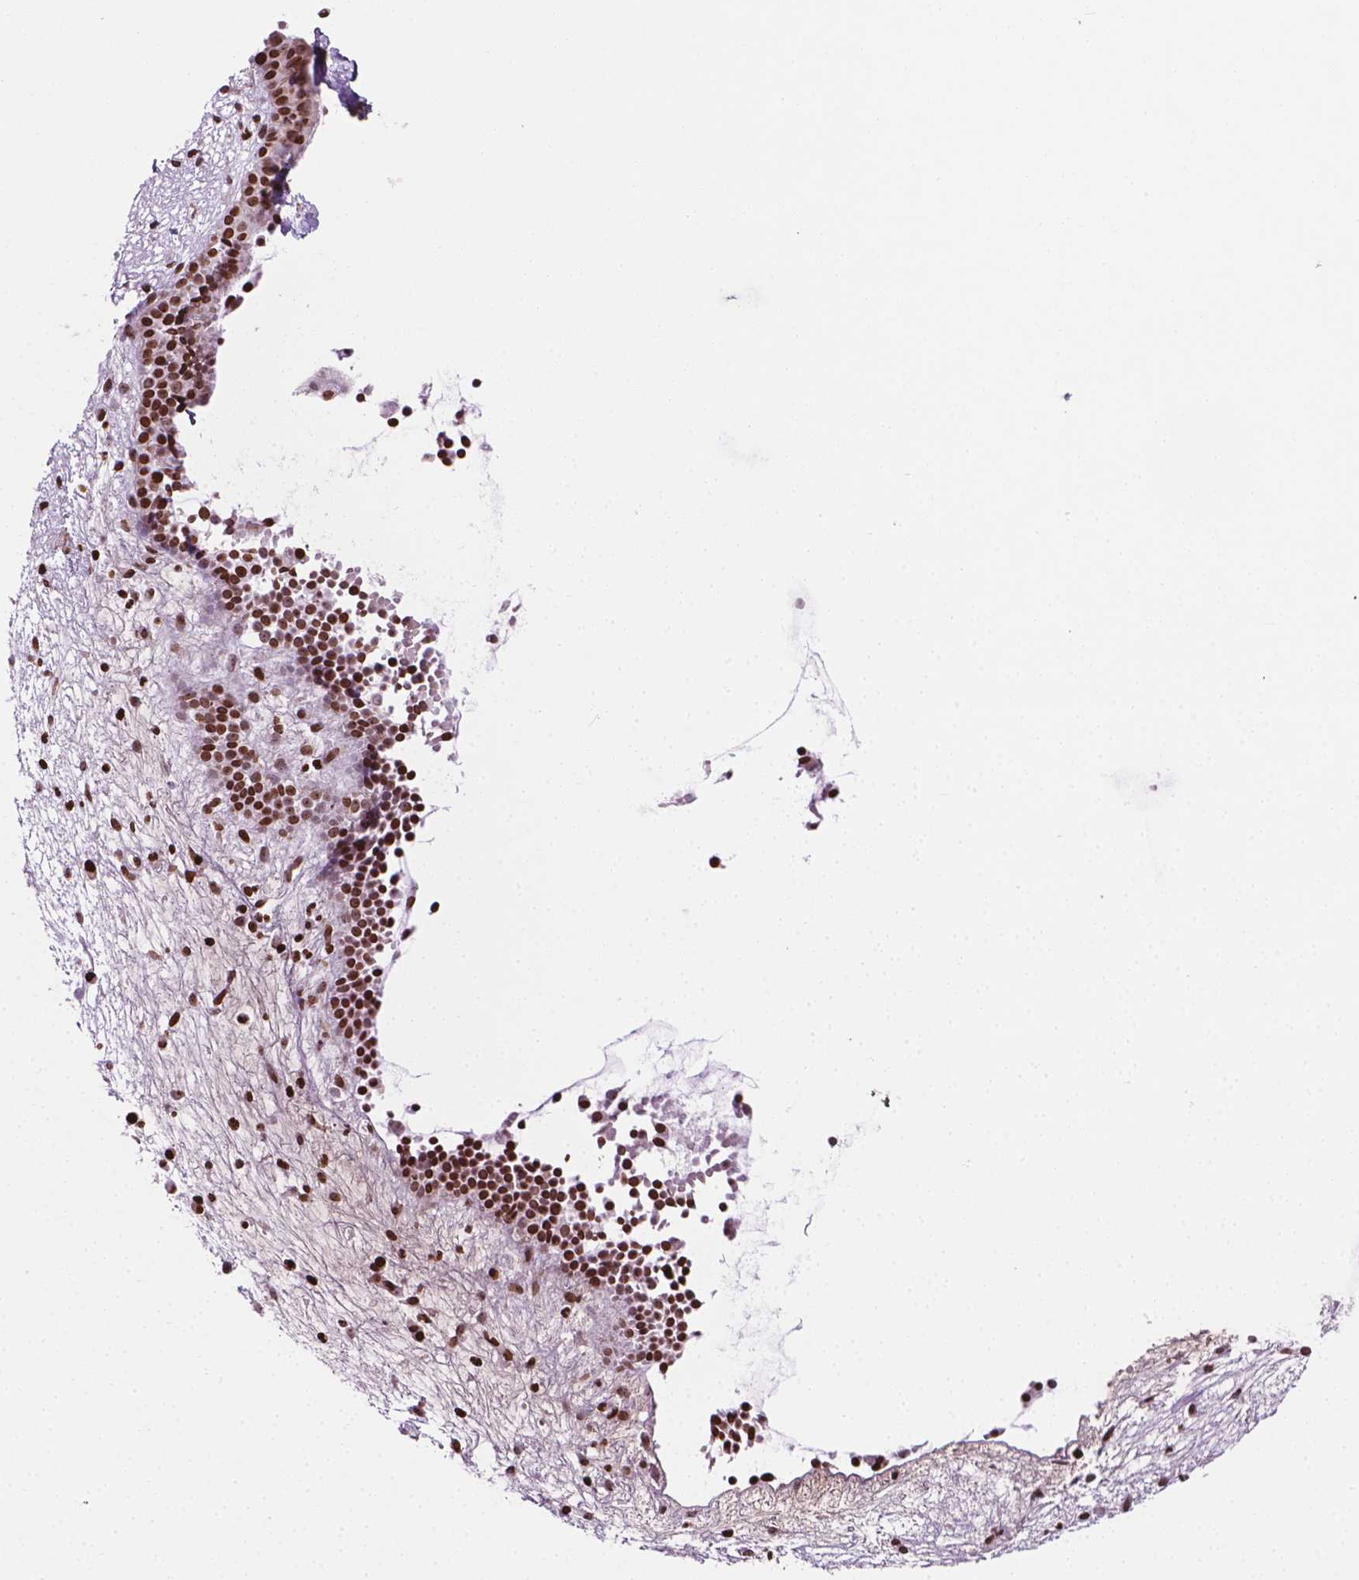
{"staining": {"intensity": "strong", "quantity": ">75%", "location": "nuclear"}, "tissue": "nasopharynx", "cell_type": "Respiratory epithelial cells", "image_type": "normal", "snomed": [{"axis": "morphology", "description": "Normal tissue, NOS"}, {"axis": "topography", "description": "Nasopharynx"}], "caption": "The image shows immunohistochemical staining of normal nasopharynx. There is strong nuclear expression is appreciated in approximately >75% of respiratory epithelial cells.", "gene": "PIP4K2A", "patient": {"sex": "male", "age": 77}}